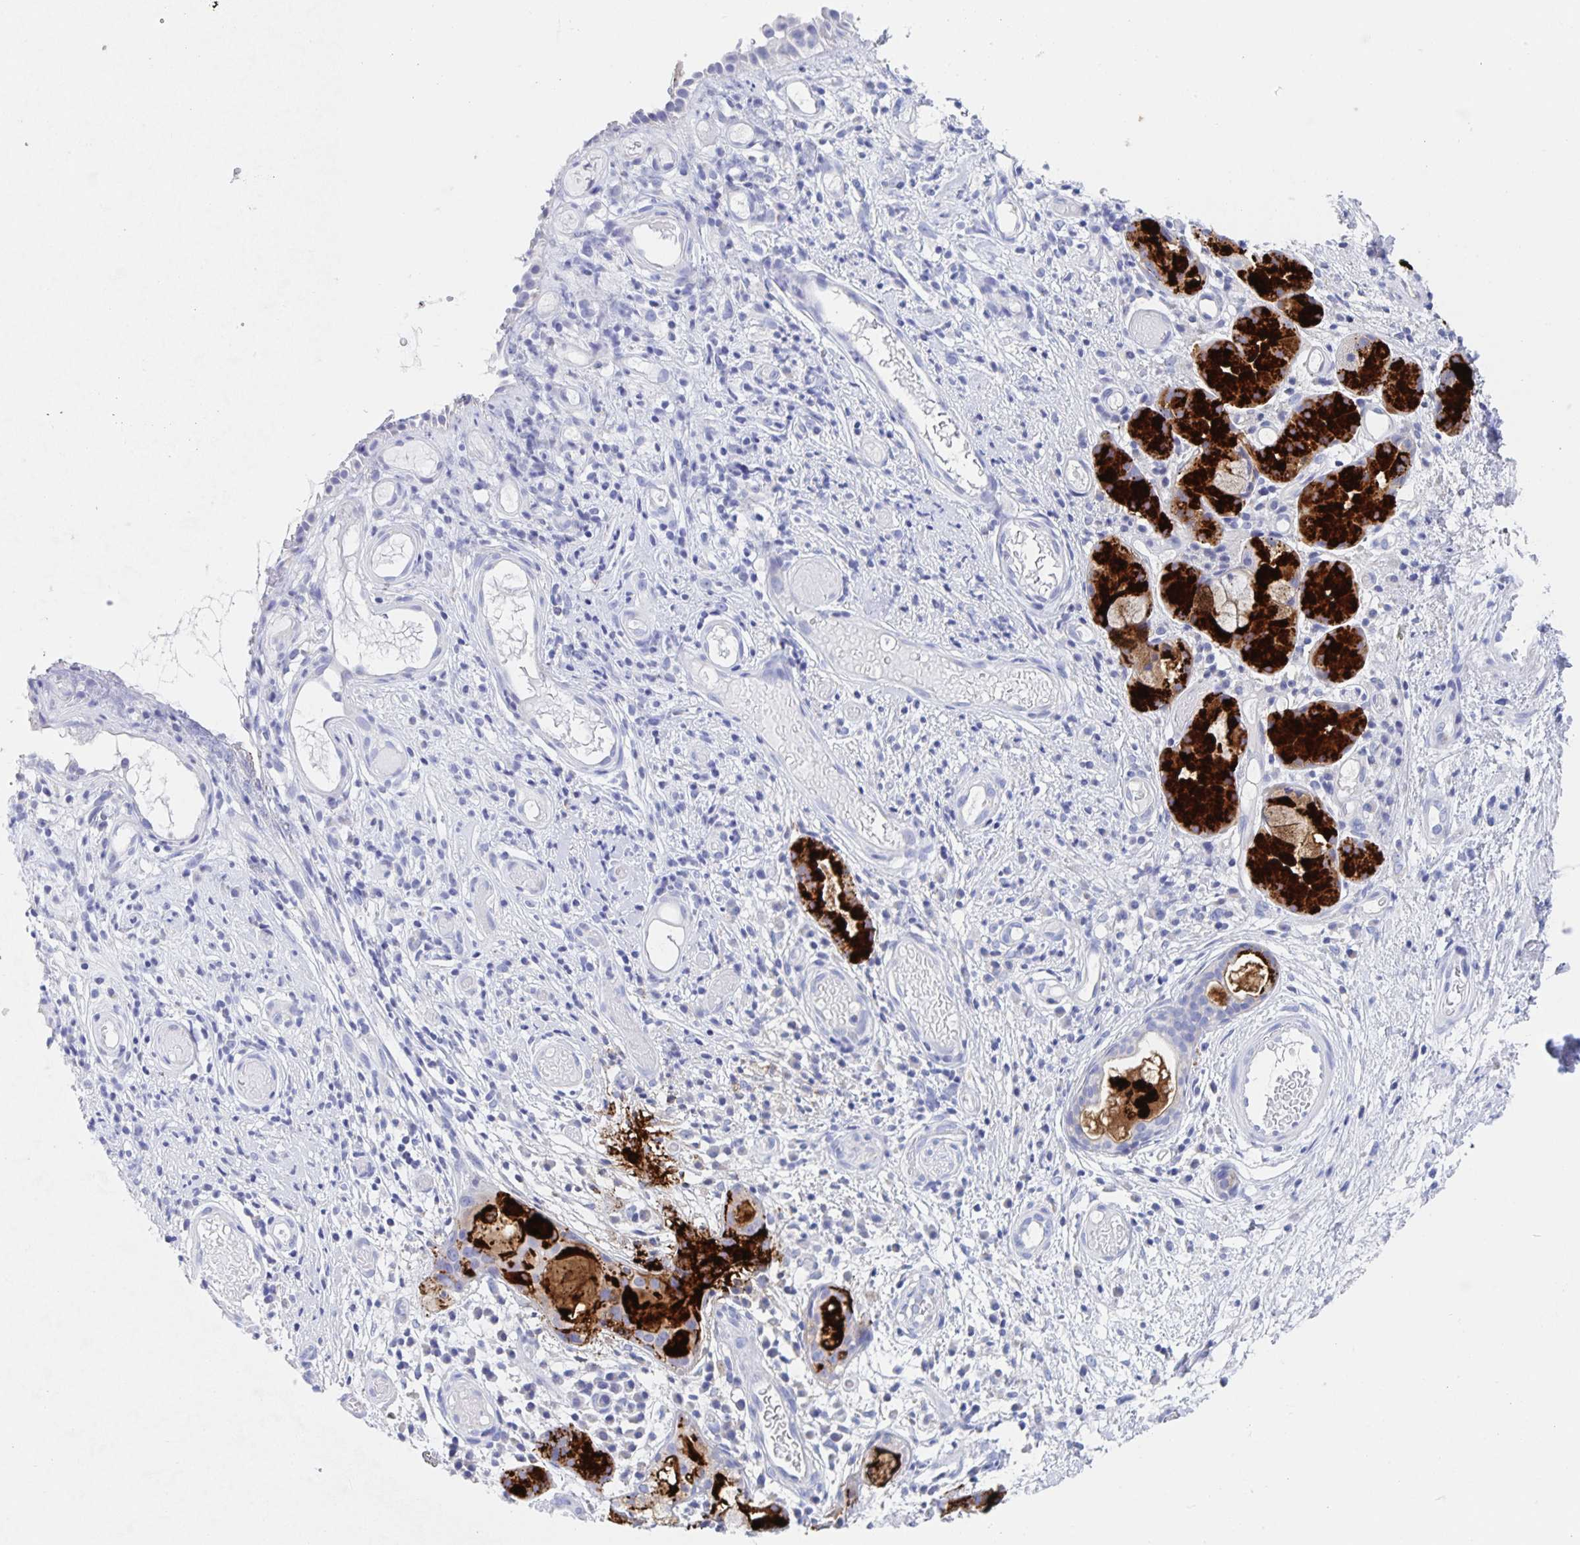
{"staining": {"intensity": "negative", "quantity": "none", "location": "none"}, "tissue": "nasopharynx", "cell_type": "Respiratory epithelial cells", "image_type": "normal", "snomed": [{"axis": "morphology", "description": "Normal tissue, NOS"}, {"axis": "morphology", "description": "Inflammation, NOS"}, {"axis": "topography", "description": "Nasopharynx"}], "caption": "High power microscopy histopathology image of an immunohistochemistry histopathology image of normal nasopharynx, revealing no significant staining in respiratory epithelial cells. (DAB IHC with hematoxylin counter stain).", "gene": "DMBT1", "patient": {"sex": "male", "age": 54}}